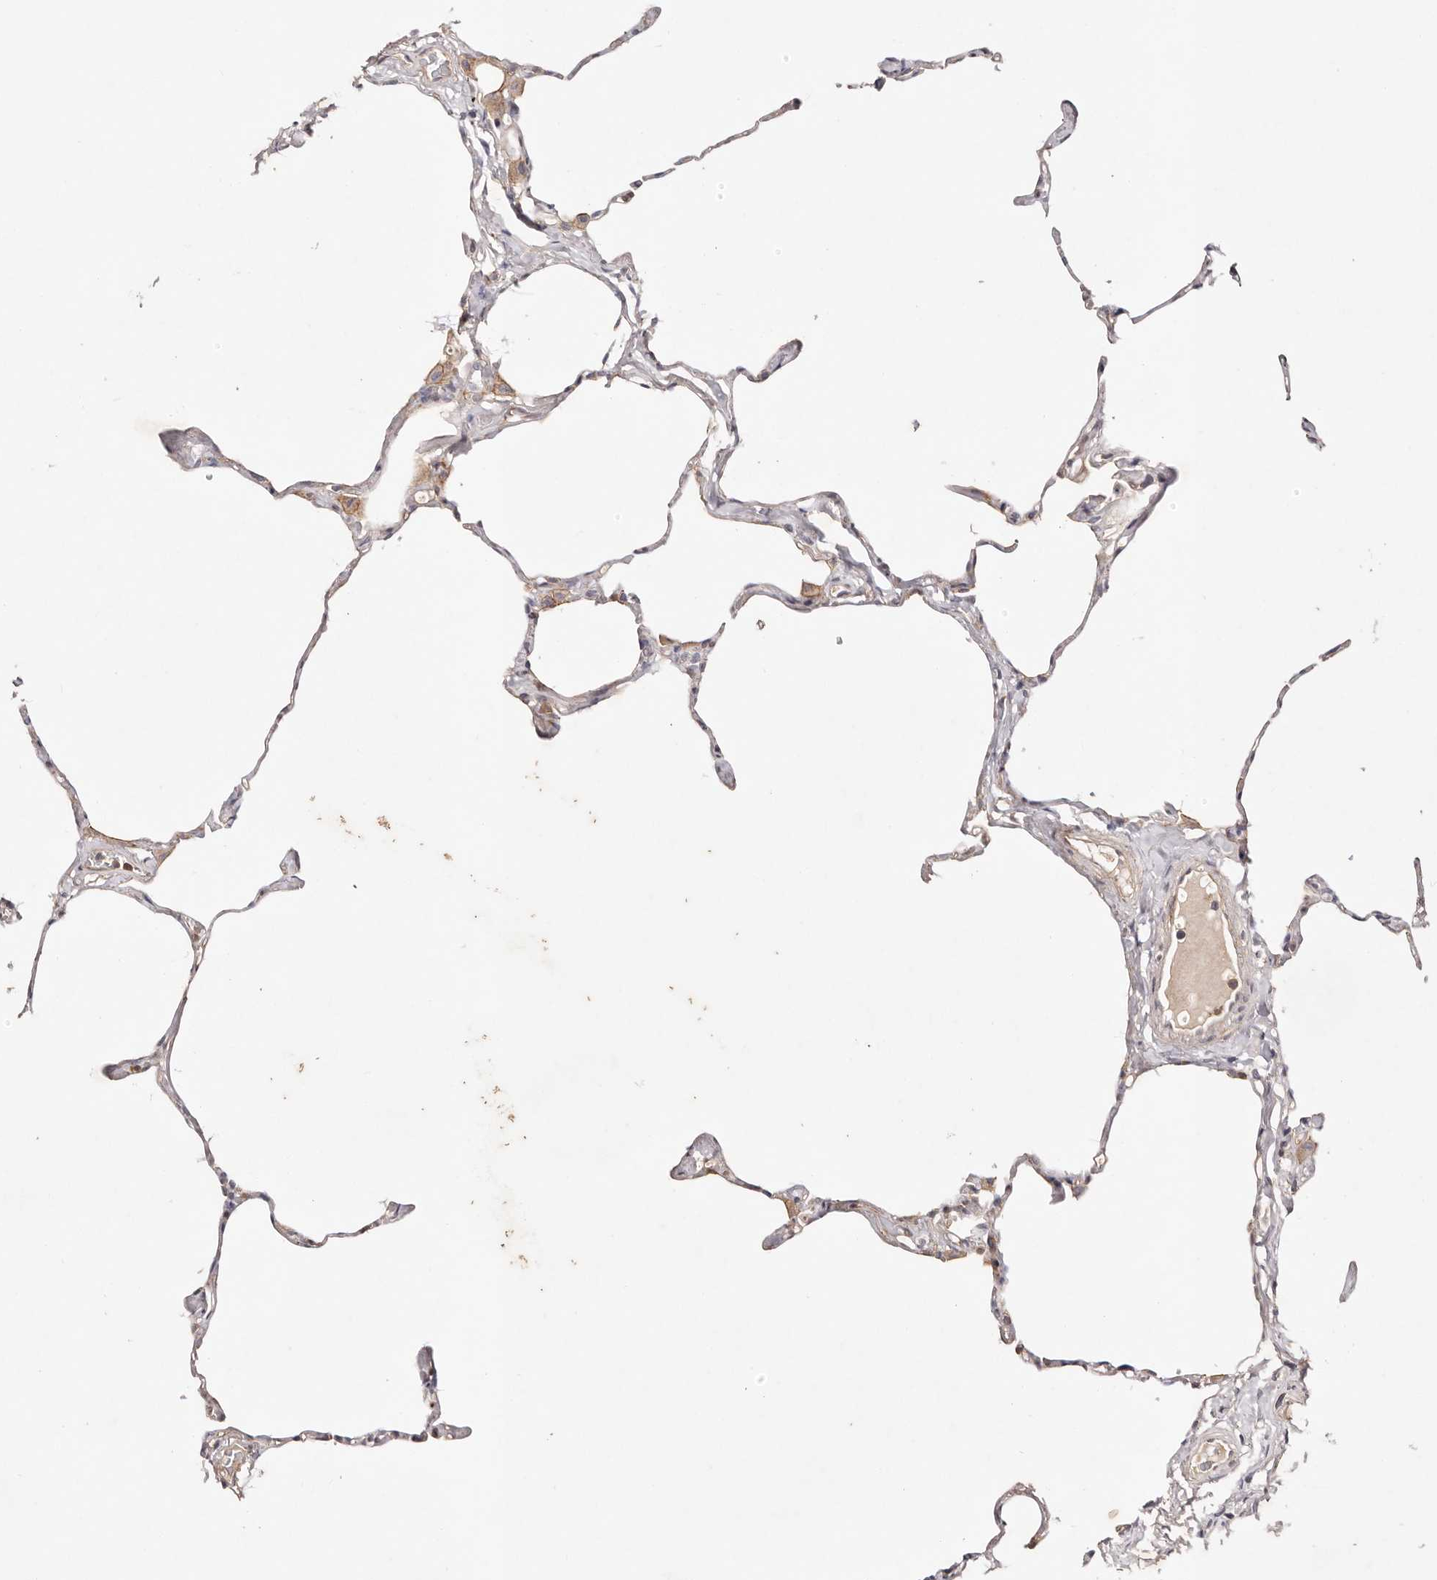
{"staining": {"intensity": "negative", "quantity": "none", "location": "none"}, "tissue": "lung", "cell_type": "Alveolar cells", "image_type": "normal", "snomed": [{"axis": "morphology", "description": "Normal tissue, NOS"}, {"axis": "topography", "description": "Lung"}], "caption": "Immunohistochemical staining of unremarkable human lung displays no significant positivity in alveolar cells. (DAB immunohistochemistry (IHC) visualized using brightfield microscopy, high magnification).", "gene": "SLC35B2", "patient": {"sex": "male", "age": 65}}